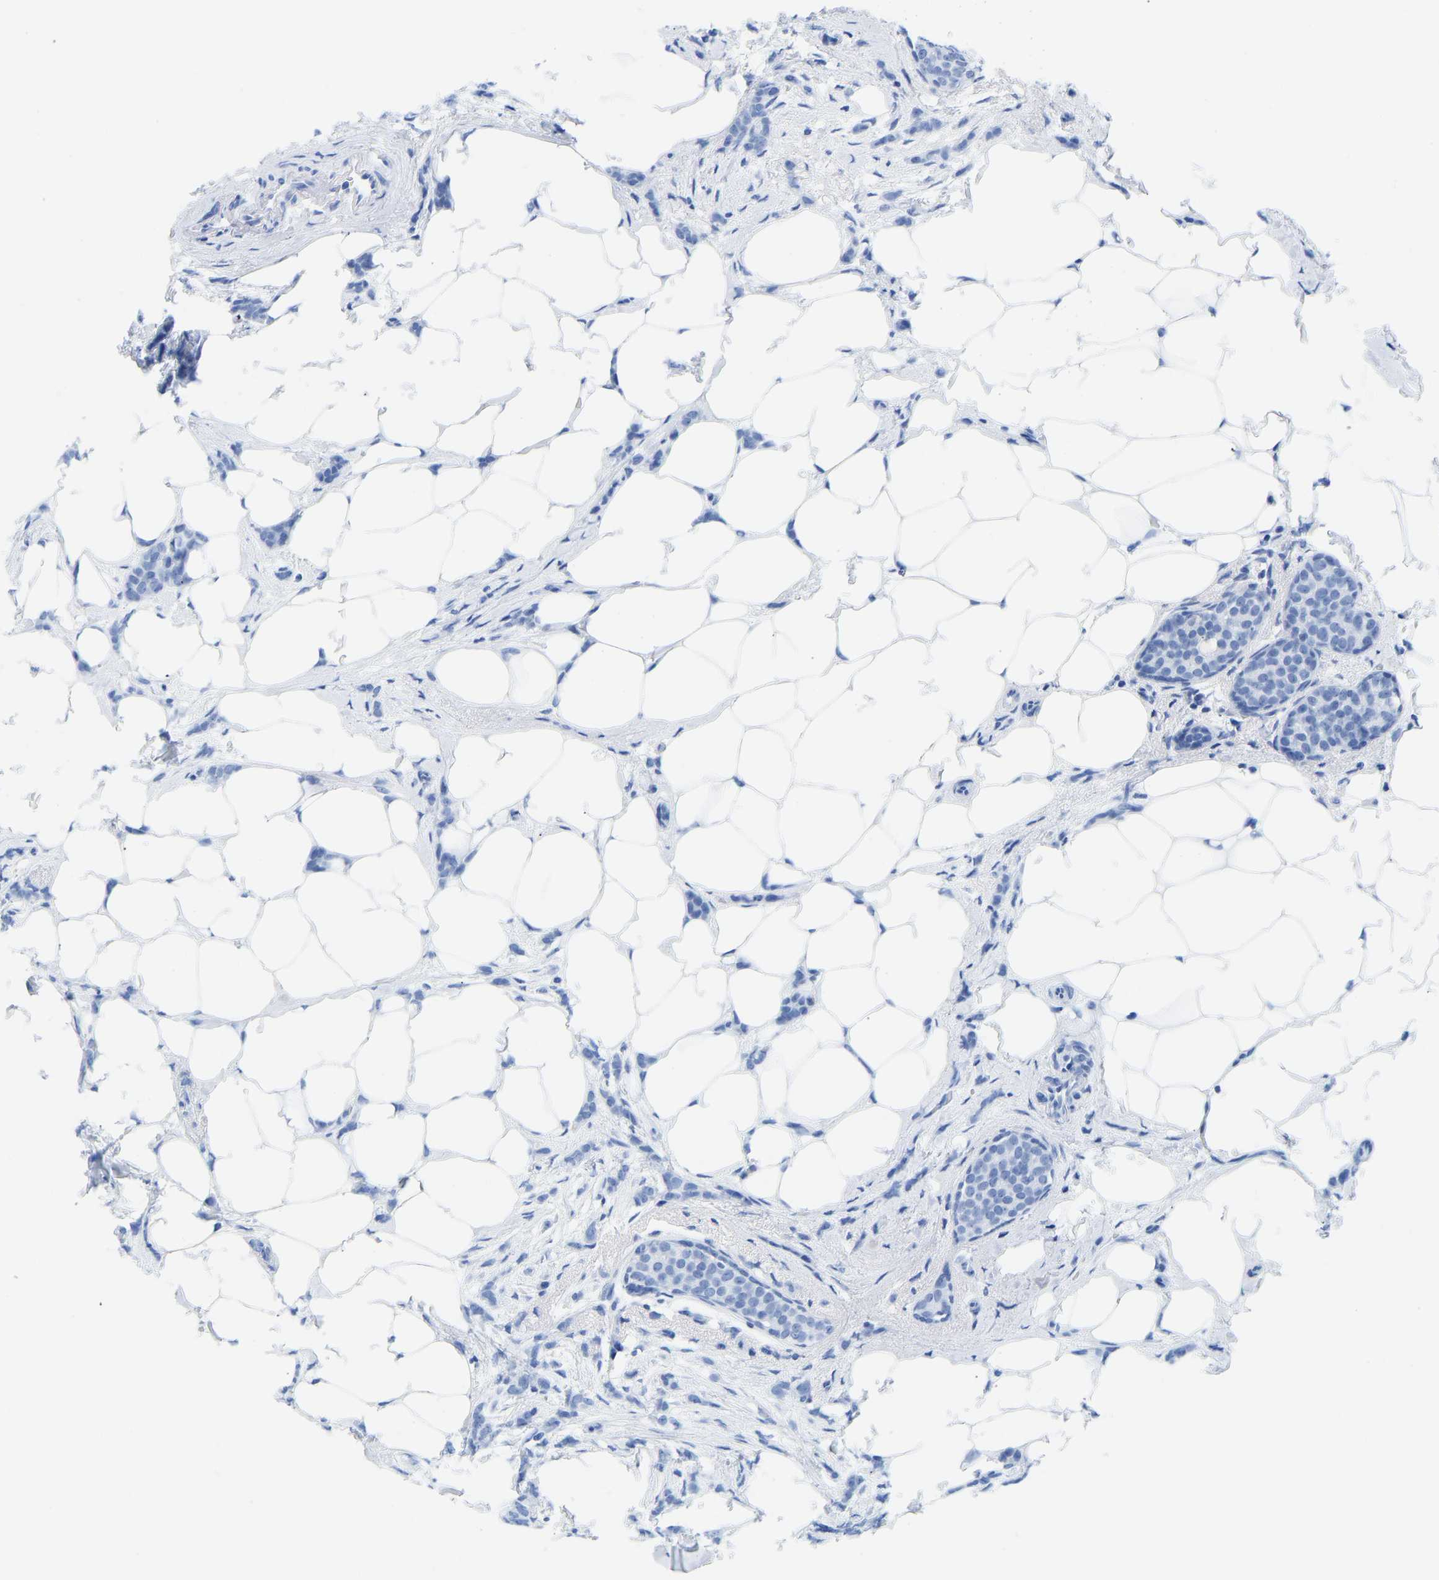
{"staining": {"intensity": "negative", "quantity": "none", "location": "none"}, "tissue": "breast cancer", "cell_type": "Tumor cells", "image_type": "cancer", "snomed": [{"axis": "morphology", "description": "Lobular carcinoma, in situ"}, {"axis": "morphology", "description": "Lobular carcinoma"}, {"axis": "topography", "description": "Breast"}], "caption": "Protein analysis of breast cancer shows no significant expression in tumor cells.", "gene": "ELMO2", "patient": {"sex": "female", "age": 41}}